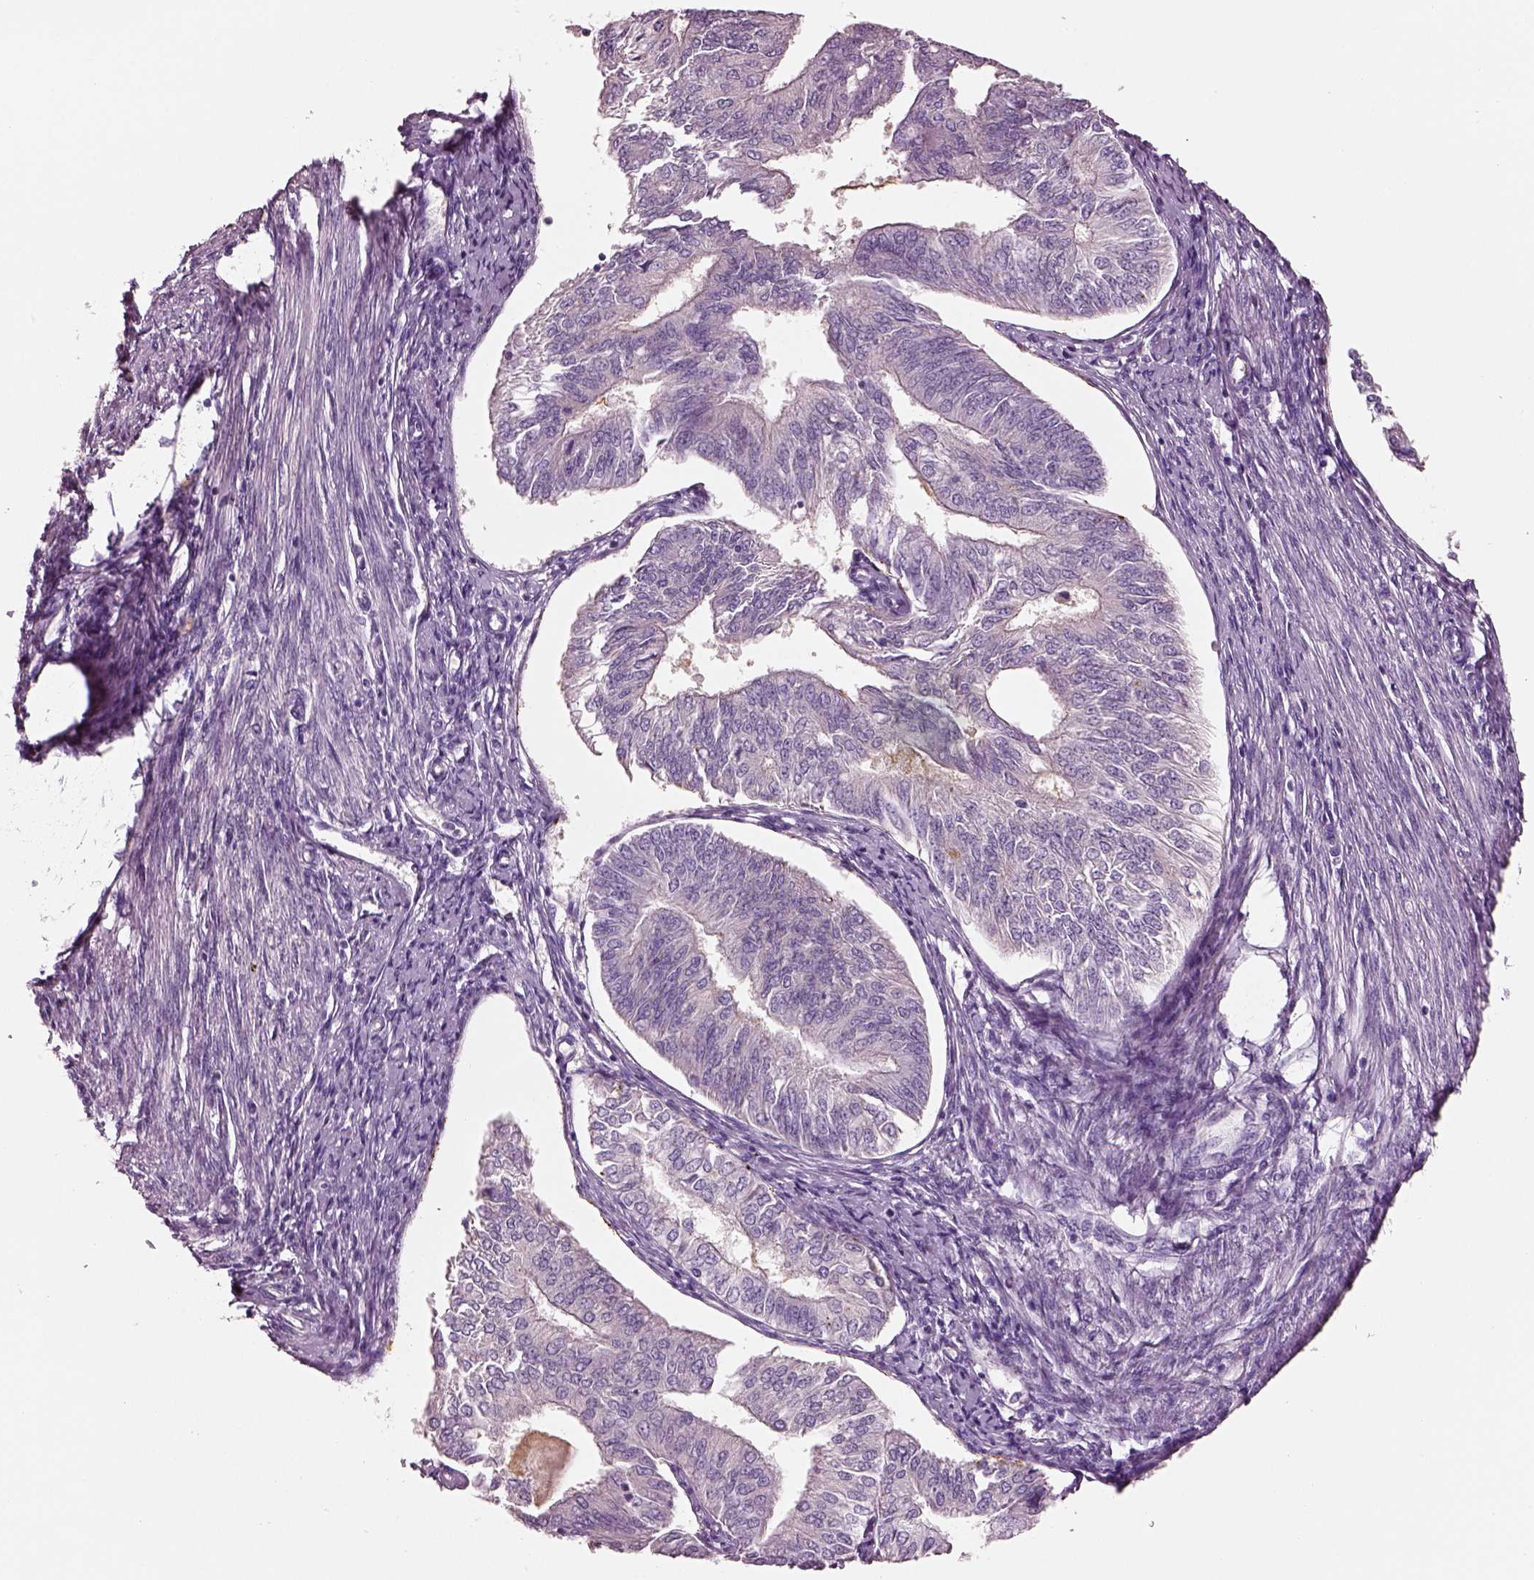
{"staining": {"intensity": "negative", "quantity": "none", "location": "none"}, "tissue": "endometrial cancer", "cell_type": "Tumor cells", "image_type": "cancer", "snomed": [{"axis": "morphology", "description": "Adenocarcinoma, NOS"}, {"axis": "topography", "description": "Endometrium"}], "caption": "Adenocarcinoma (endometrial) was stained to show a protein in brown. There is no significant positivity in tumor cells.", "gene": "ELSPBP1", "patient": {"sex": "female", "age": 58}}